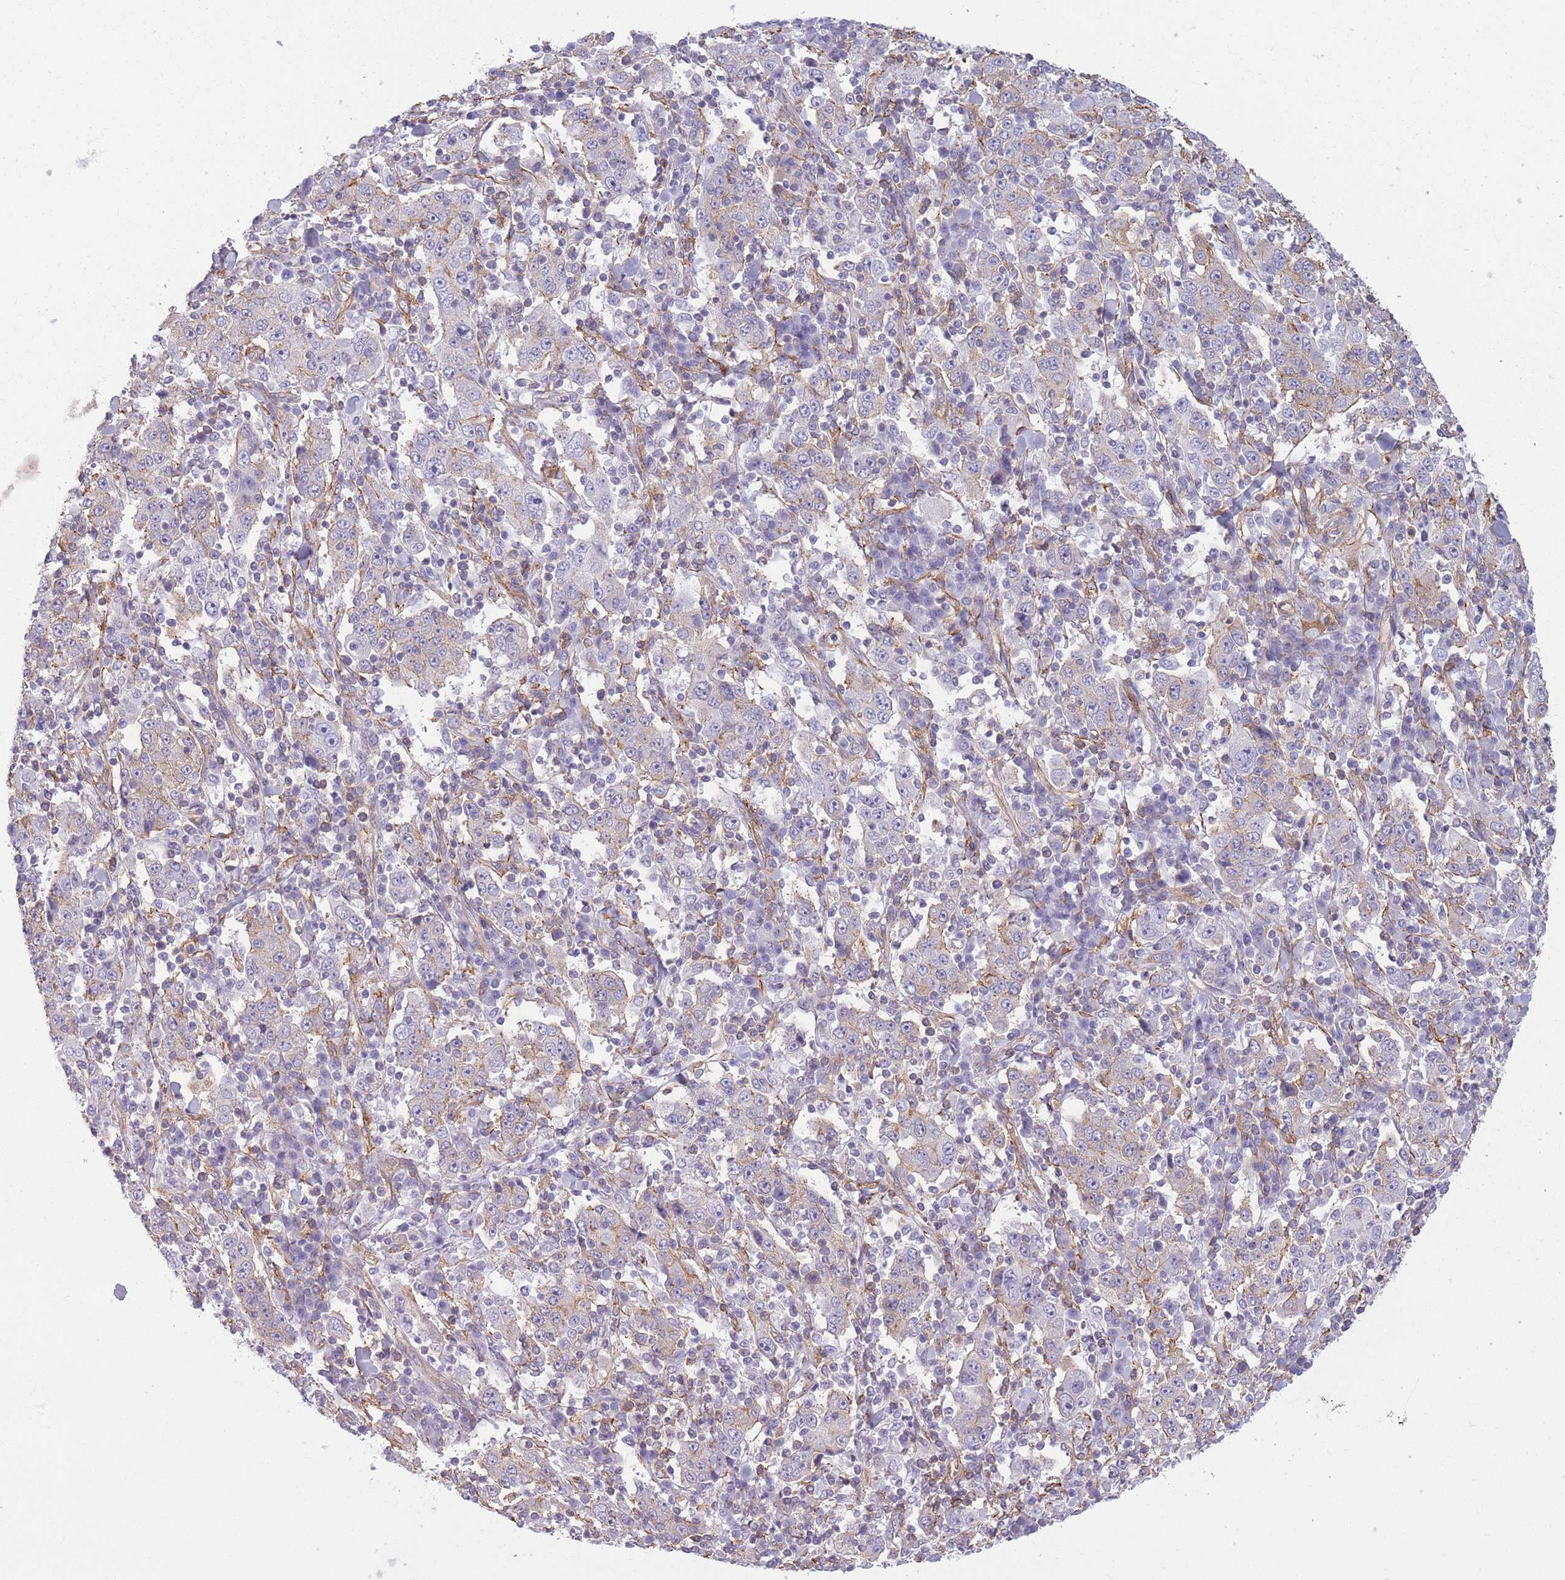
{"staining": {"intensity": "negative", "quantity": "none", "location": "none"}, "tissue": "stomach cancer", "cell_type": "Tumor cells", "image_type": "cancer", "snomed": [{"axis": "morphology", "description": "Normal tissue, NOS"}, {"axis": "morphology", "description": "Adenocarcinoma, NOS"}, {"axis": "topography", "description": "Stomach, upper"}, {"axis": "topography", "description": "Stomach"}], "caption": "High magnification brightfield microscopy of adenocarcinoma (stomach) stained with DAB (3,3'-diaminobenzidine) (brown) and counterstained with hematoxylin (blue): tumor cells show no significant positivity.", "gene": "ADD1", "patient": {"sex": "male", "age": 59}}